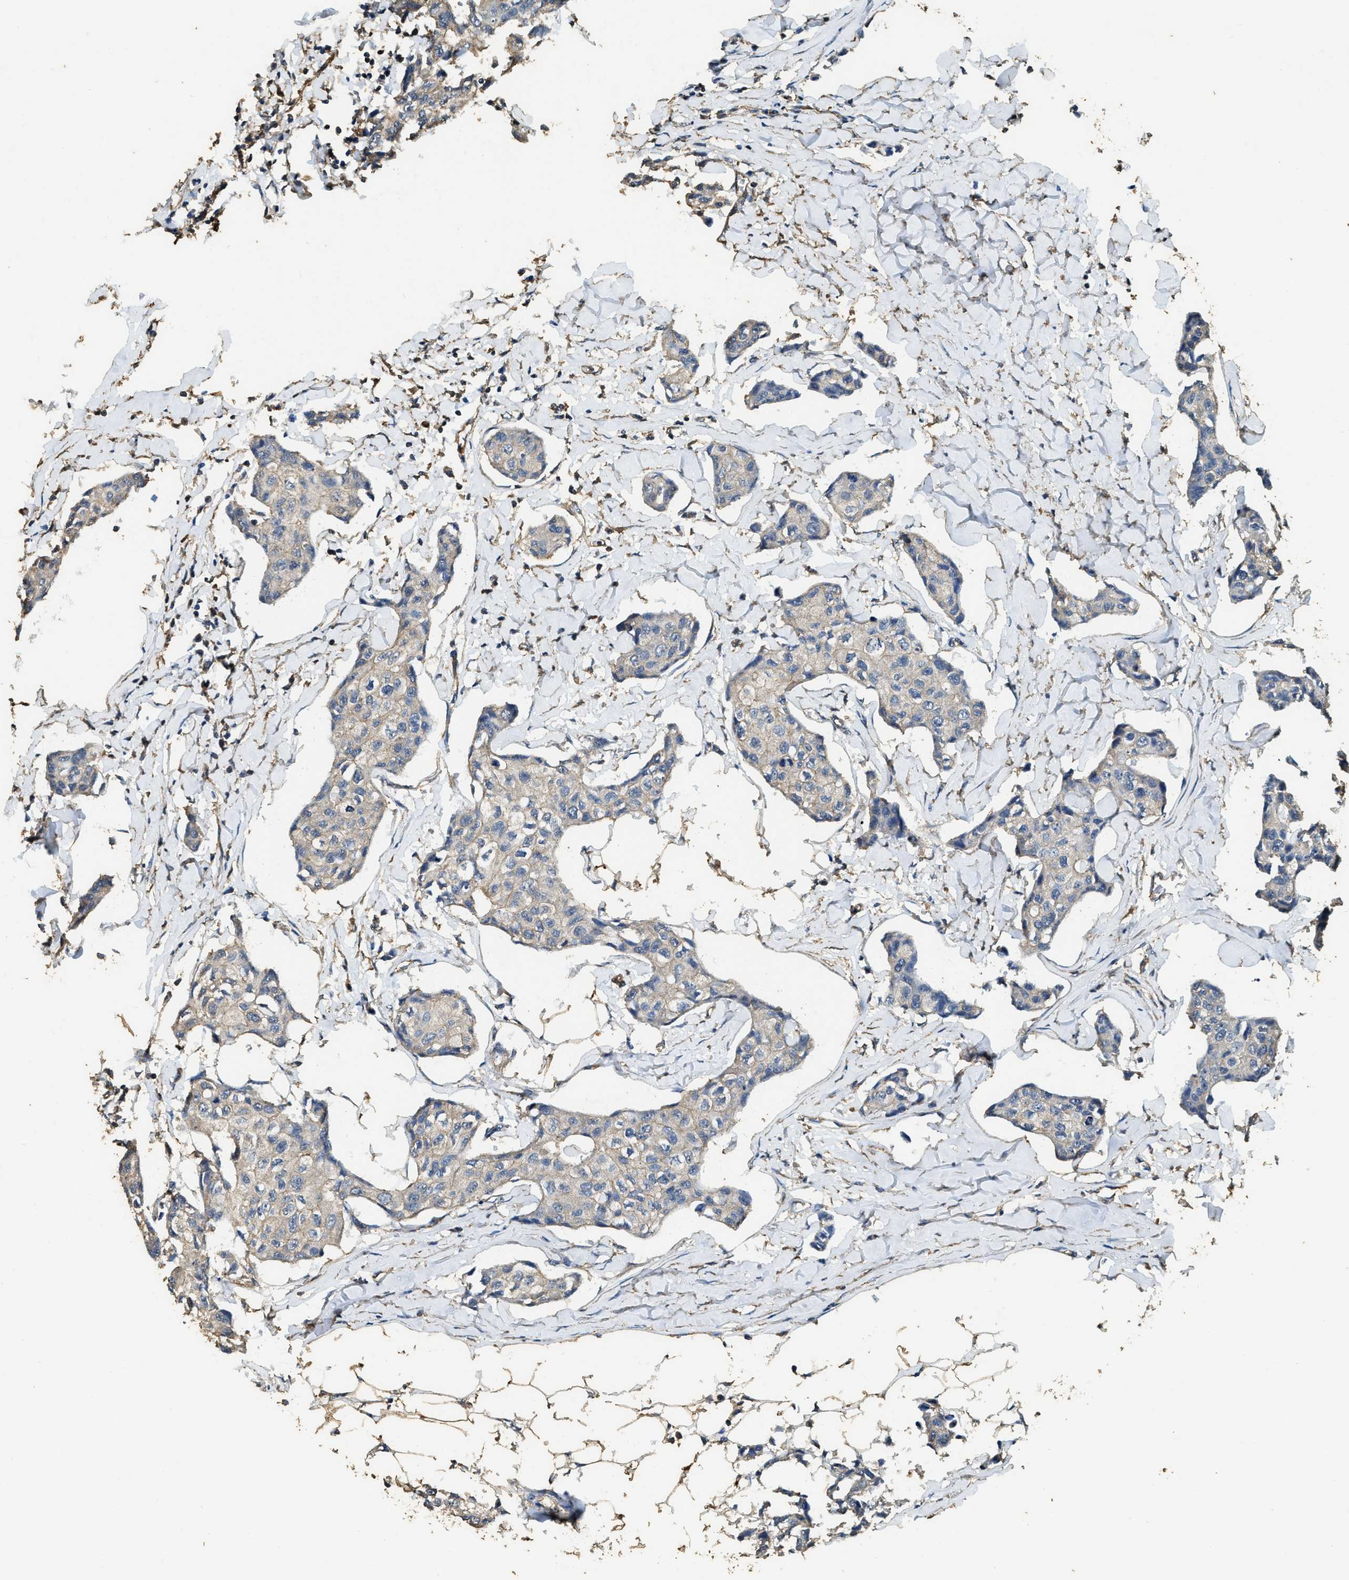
{"staining": {"intensity": "weak", "quantity": "<25%", "location": "cytoplasmic/membranous"}, "tissue": "breast cancer", "cell_type": "Tumor cells", "image_type": "cancer", "snomed": [{"axis": "morphology", "description": "Duct carcinoma"}, {"axis": "topography", "description": "Breast"}], "caption": "Protein analysis of intraductal carcinoma (breast) demonstrates no significant staining in tumor cells.", "gene": "MIB1", "patient": {"sex": "female", "age": 80}}